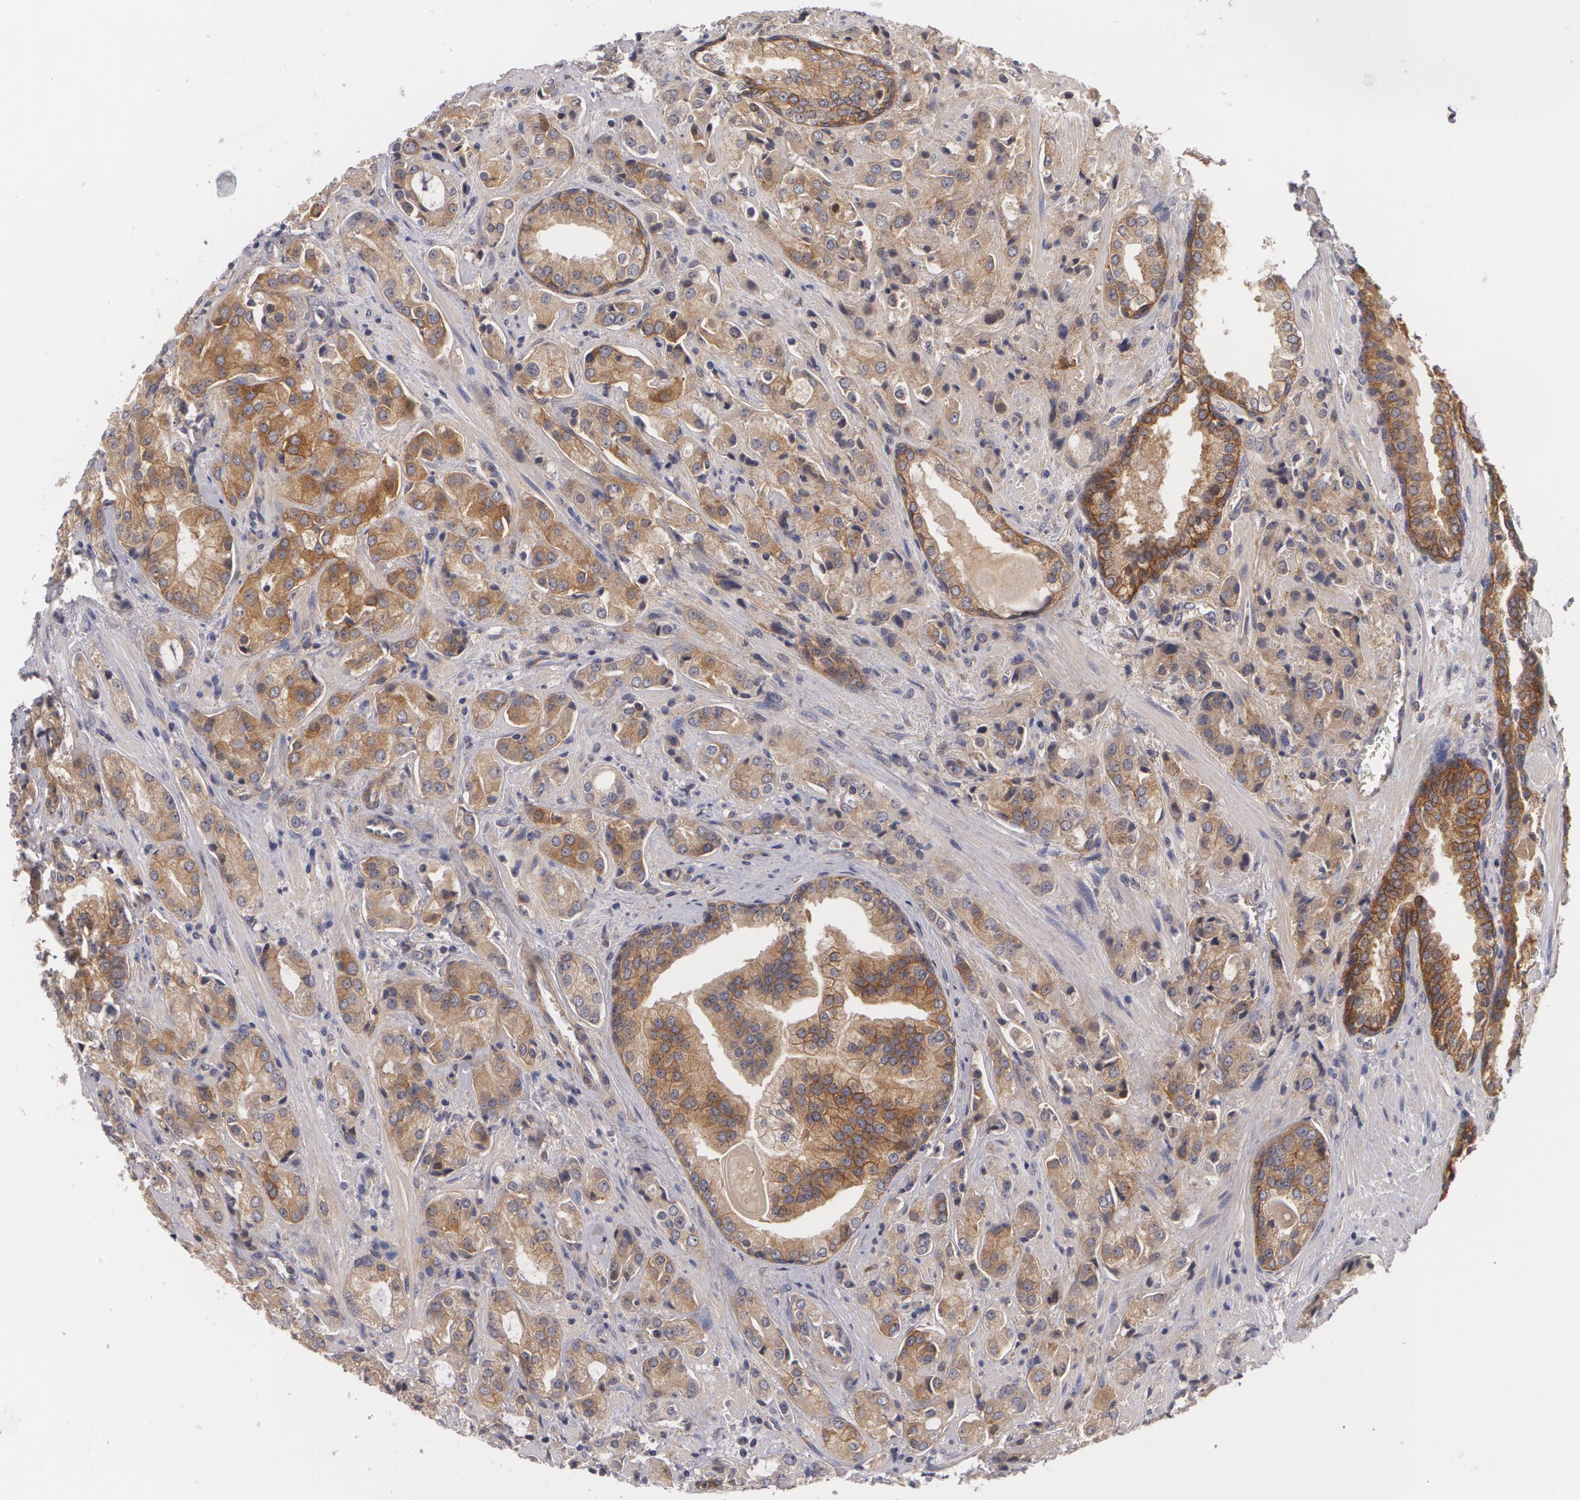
{"staining": {"intensity": "moderate", "quantity": ">75%", "location": "cytoplasmic/membranous"}, "tissue": "prostate cancer", "cell_type": "Tumor cells", "image_type": "cancer", "snomed": [{"axis": "morphology", "description": "Adenocarcinoma, Medium grade"}, {"axis": "topography", "description": "Prostate"}], "caption": "A photomicrograph of prostate cancer stained for a protein exhibits moderate cytoplasmic/membranous brown staining in tumor cells.", "gene": "CASK", "patient": {"sex": "male", "age": 70}}